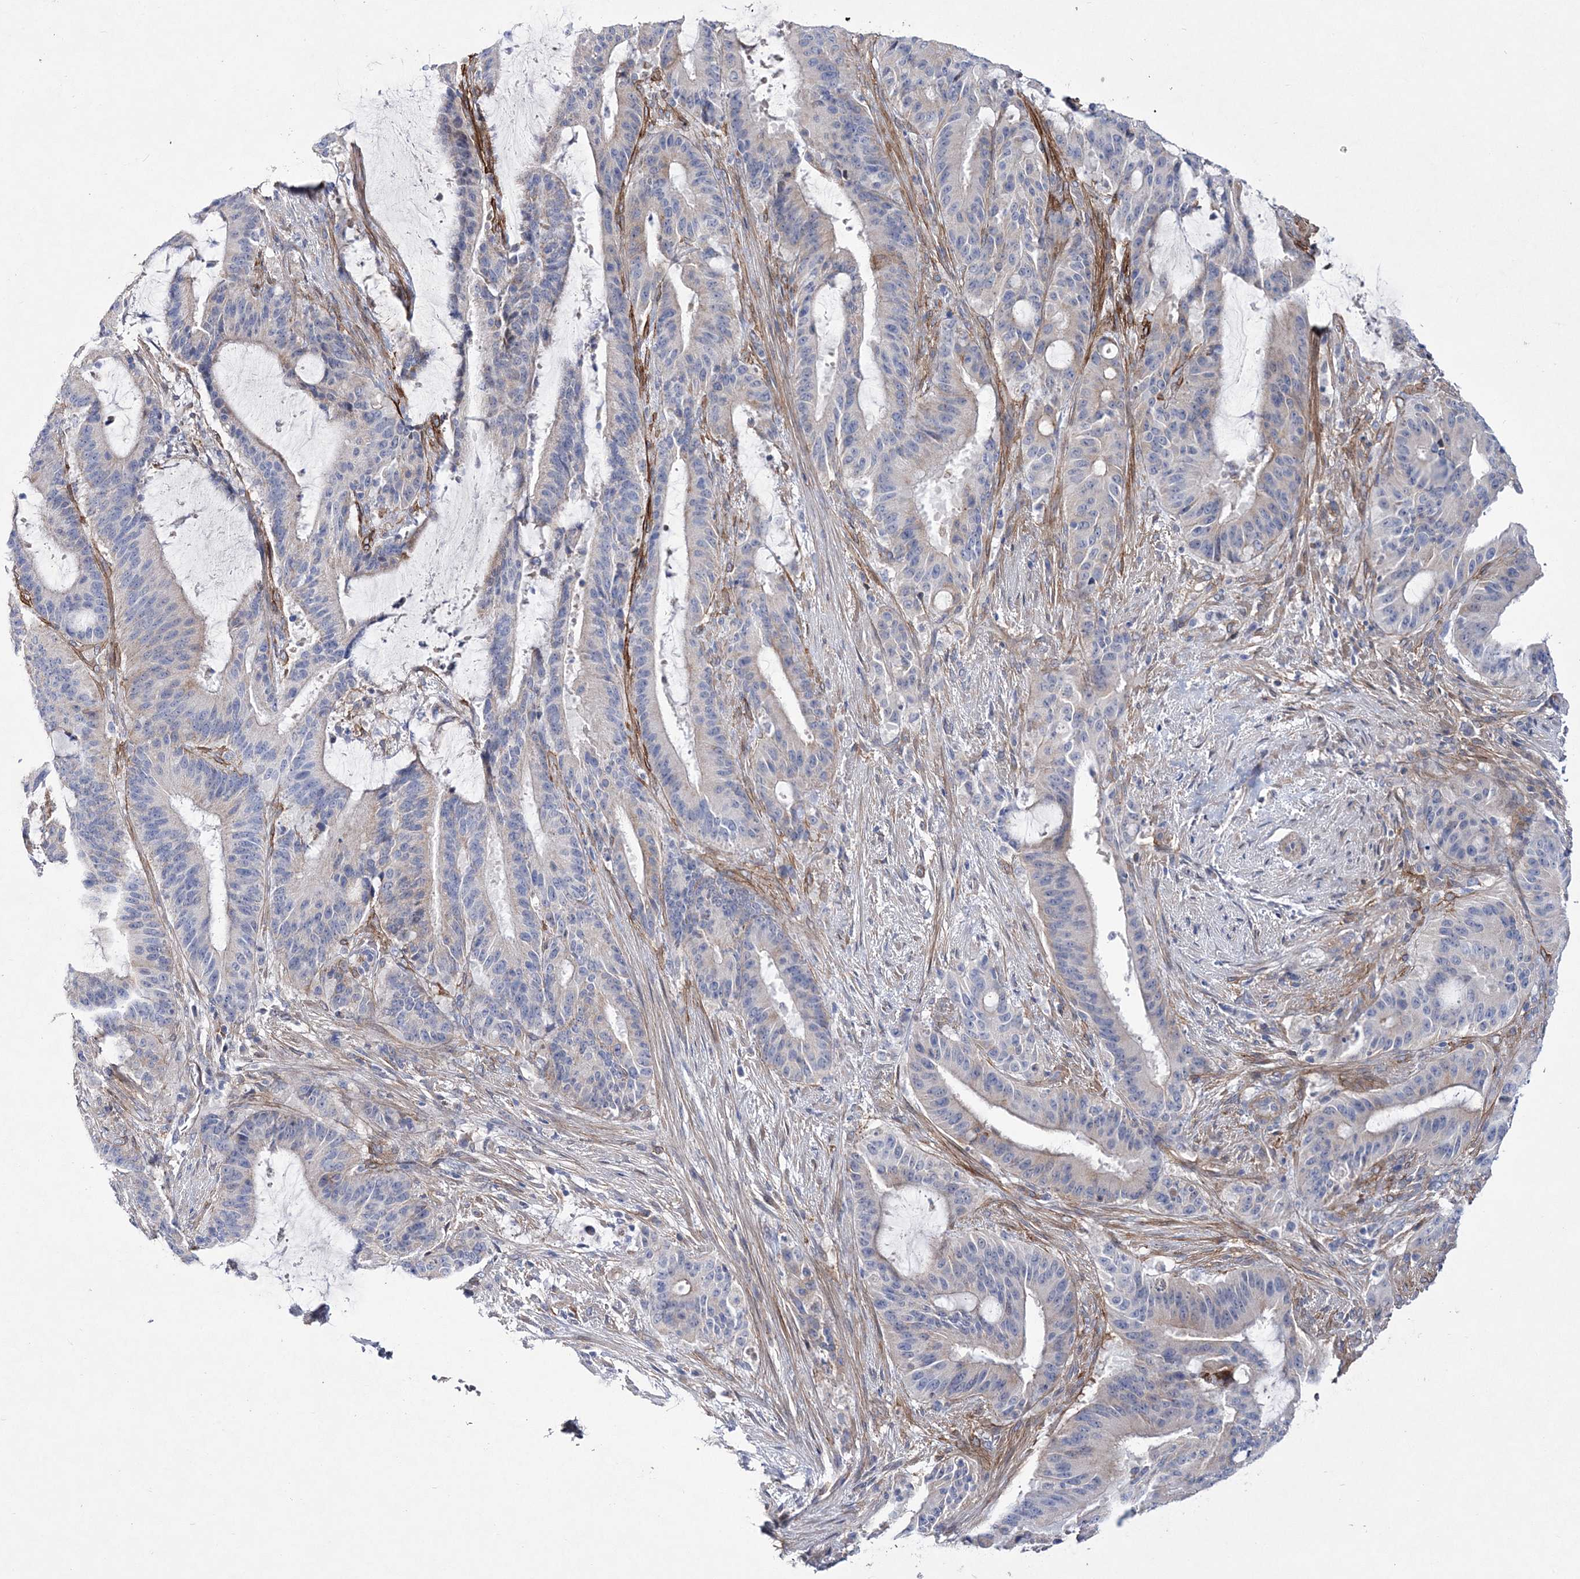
{"staining": {"intensity": "negative", "quantity": "none", "location": "none"}, "tissue": "liver cancer", "cell_type": "Tumor cells", "image_type": "cancer", "snomed": [{"axis": "morphology", "description": "Normal tissue, NOS"}, {"axis": "morphology", "description": "Cholangiocarcinoma"}, {"axis": "topography", "description": "Liver"}, {"axis": "topography", "description": "Peripheral nerve tissue"}], "caption": "High magnification brightfield microscopy of liver cancer (cholangiocarcinoma) stained with DAB (brown) and counterstained with hematoxylin (blue): tumor cells show no significant positivity.", "gene": "ANO1", "patient": {"sex": "female", "age": 73}}